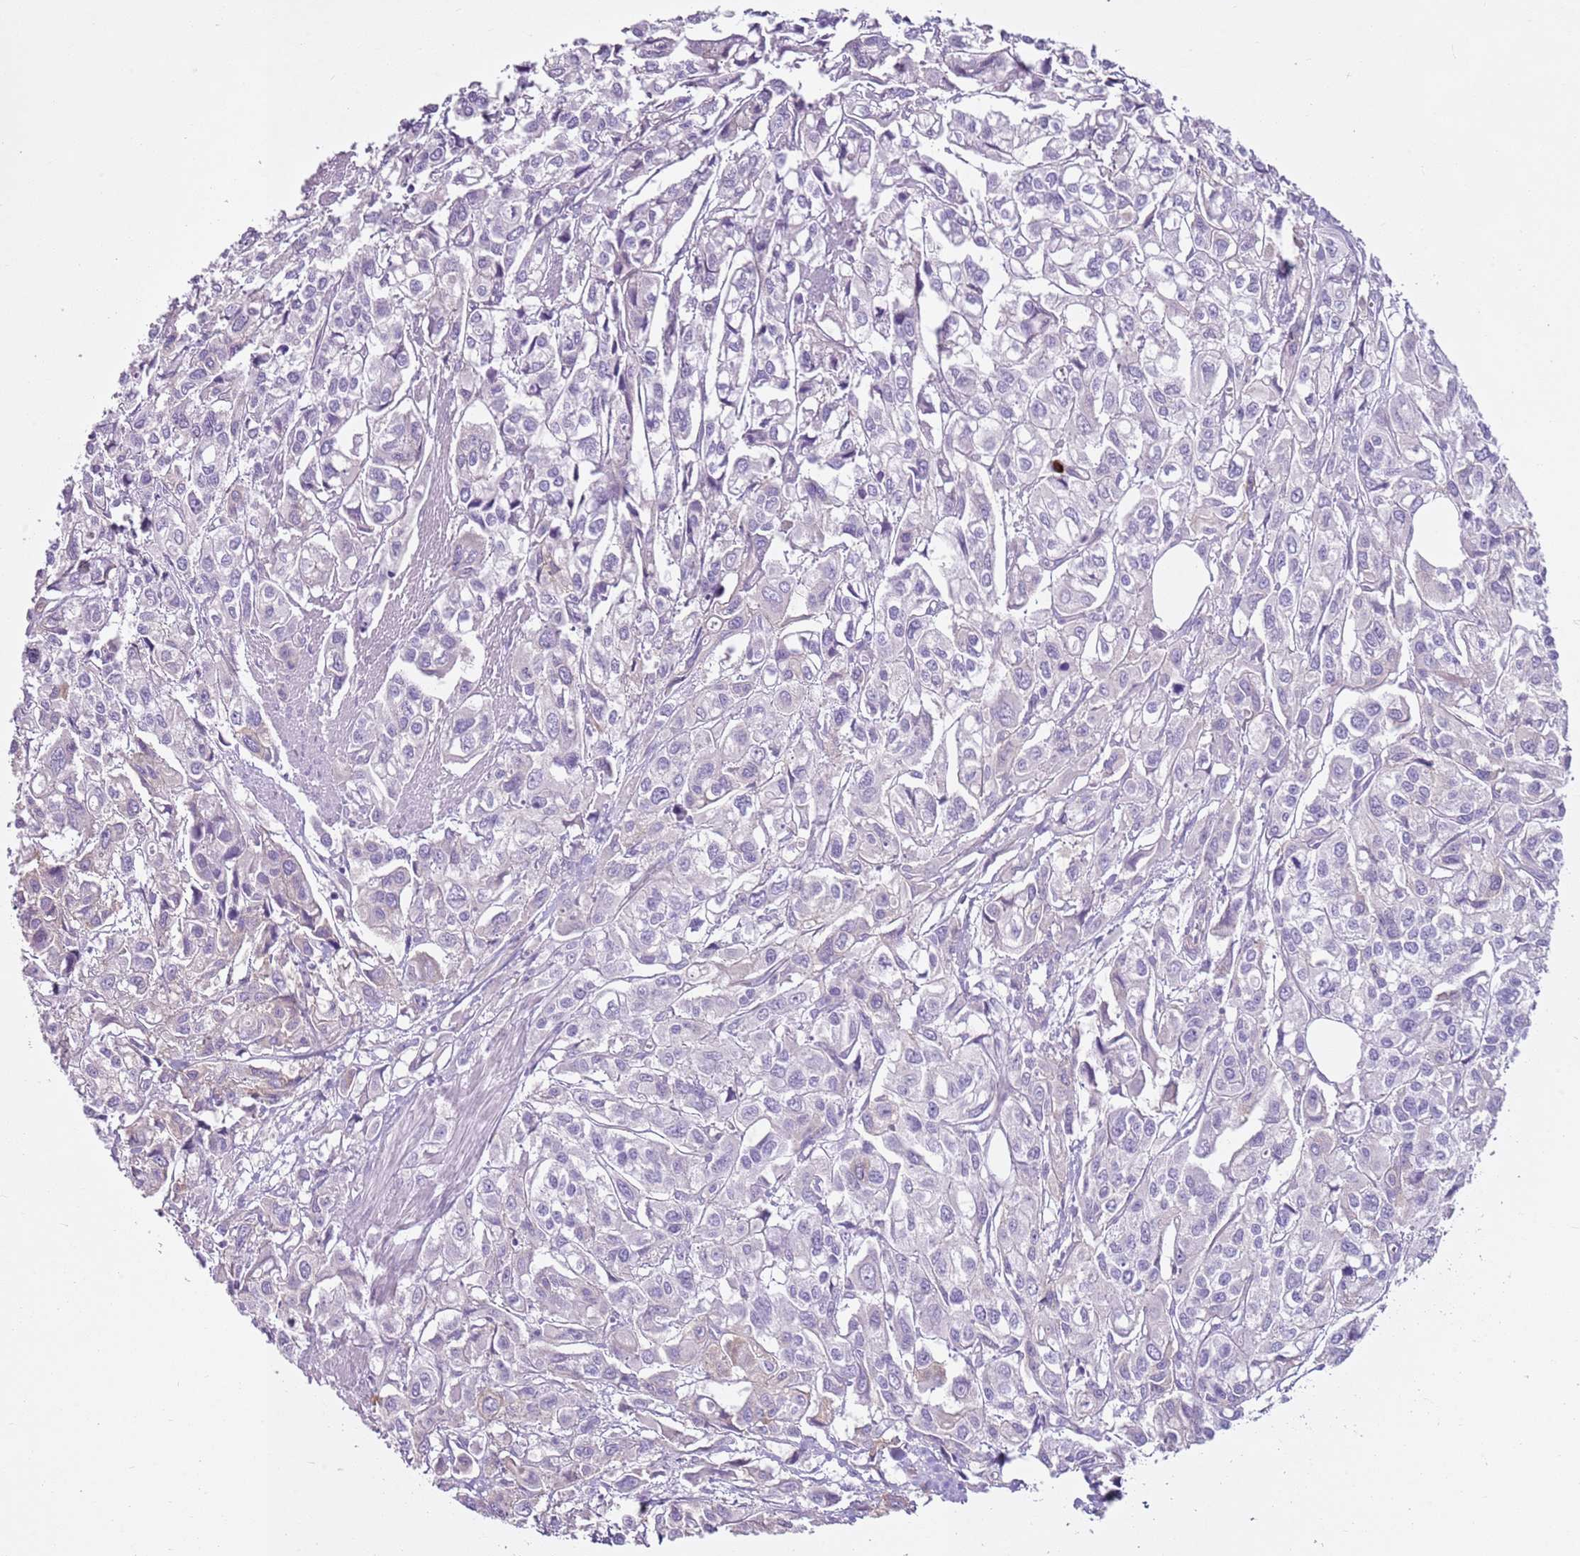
{"staining": {"intensity": "negative", "quantity": "none", "location": "none"}, "tissue": "urothelial cancer", "cell_type": "Tumor cells", "image_type": "cancer", "snomed": [{"axis": "morphology", "description": "Urothelial carcinoma, High grade"}, {"axis": "topography", "description": "Urinary bladder"}], "caption": "Human urothelial cancer stained for a protein using immunohistochemistry exhibits no expression in tumor cells.", "gene": "CD177", "patient": {"sex": "male", "age": 67}}